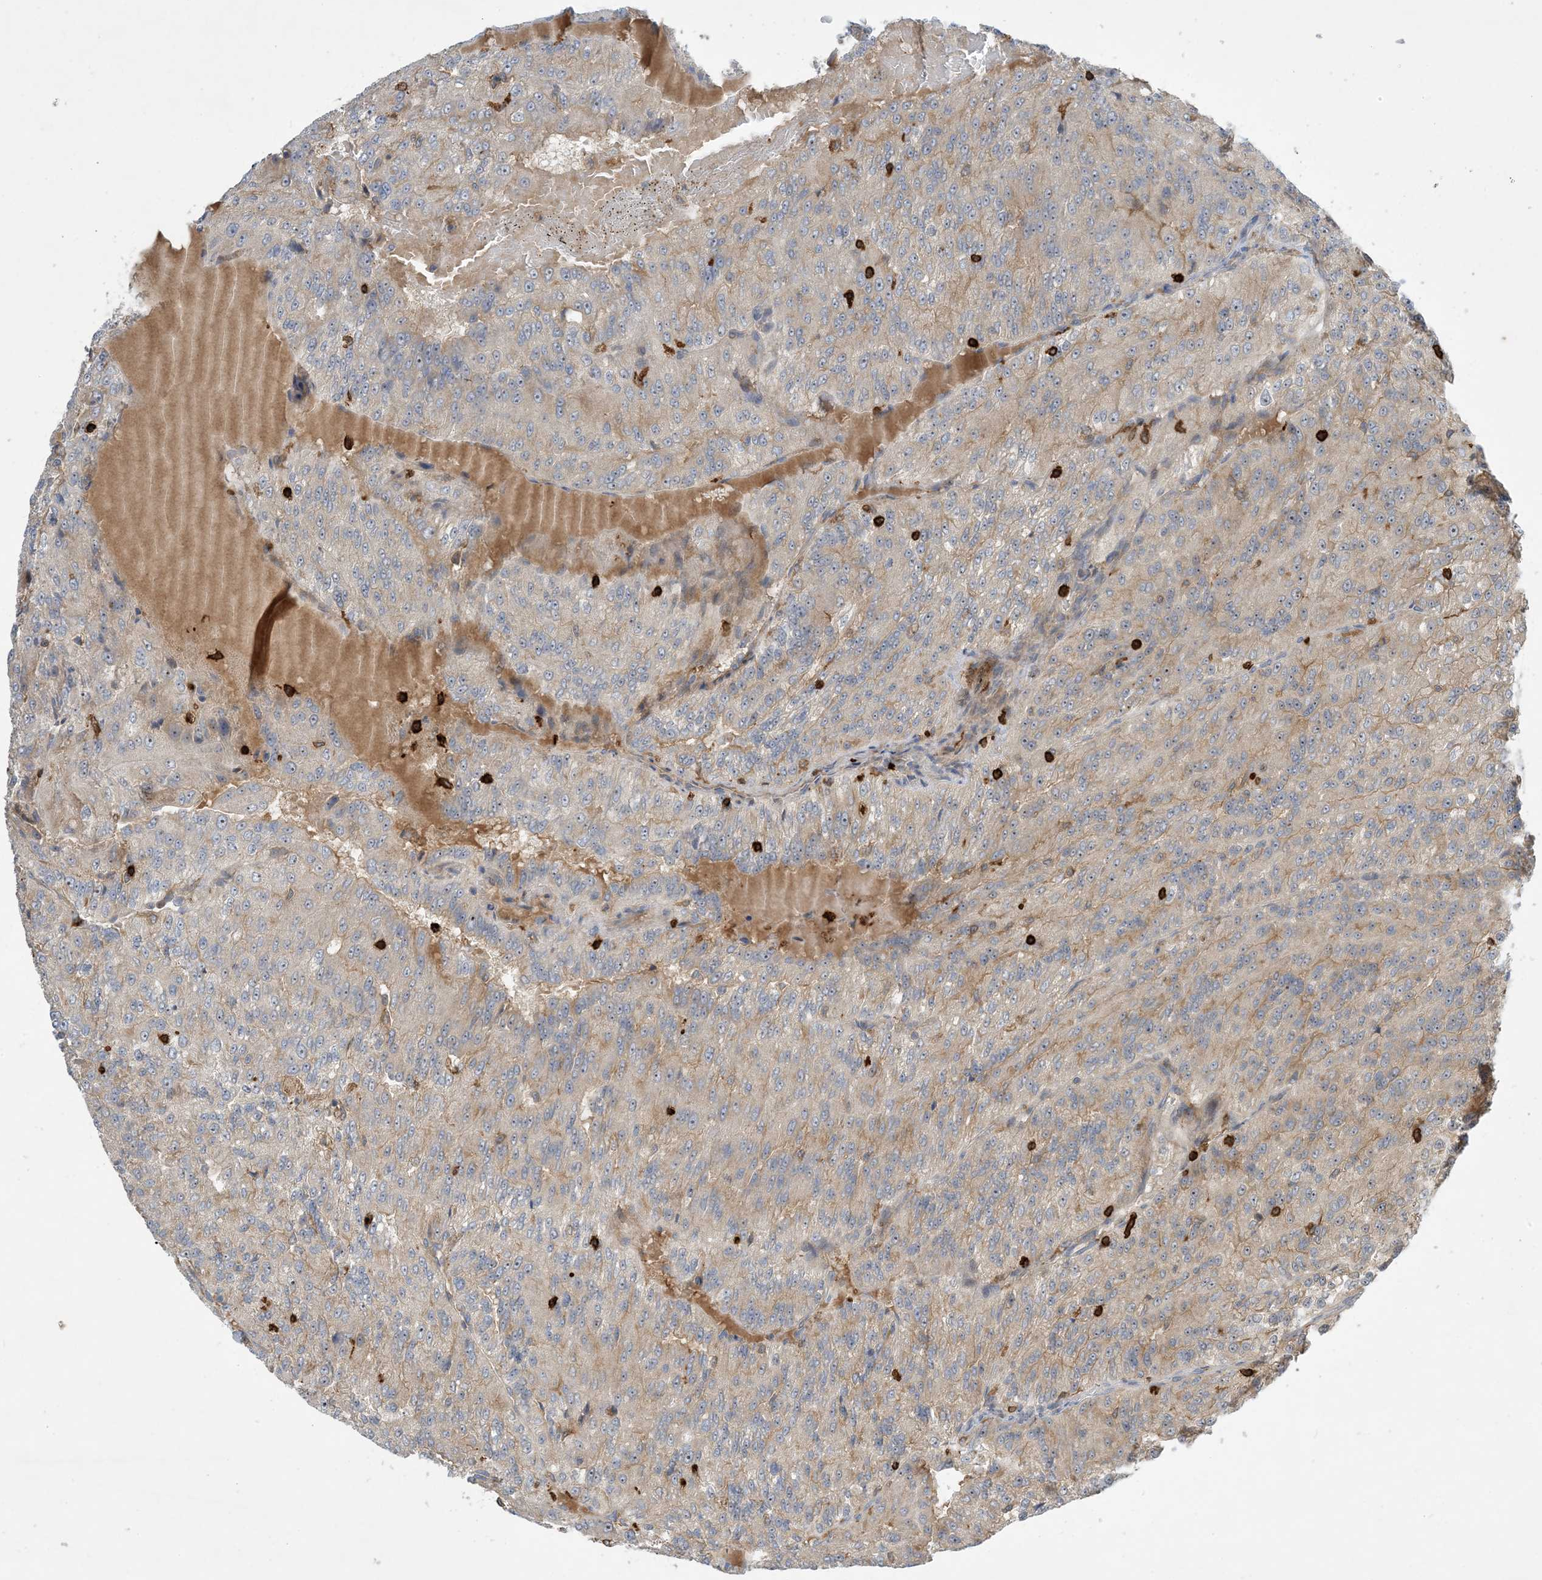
{"staining": {"intensity": "weak", "quantity": "<25%", "location": "cytoplasmic/membranous"}, "tissue": "renal cancer", "cell_type": "Tumor cells", "image_type": "cancer", "snomed": [{"axis": "morphology", "description": "Adenocarcinoma, NOS"}, {"axis": "topography", "description": "Kidney"}], "caption": "Tumor cells are negative for brown protein staining in adenocarcinoma (renal).", "gene": "AK9", "patient": {"sex": "female", "age": 63}}